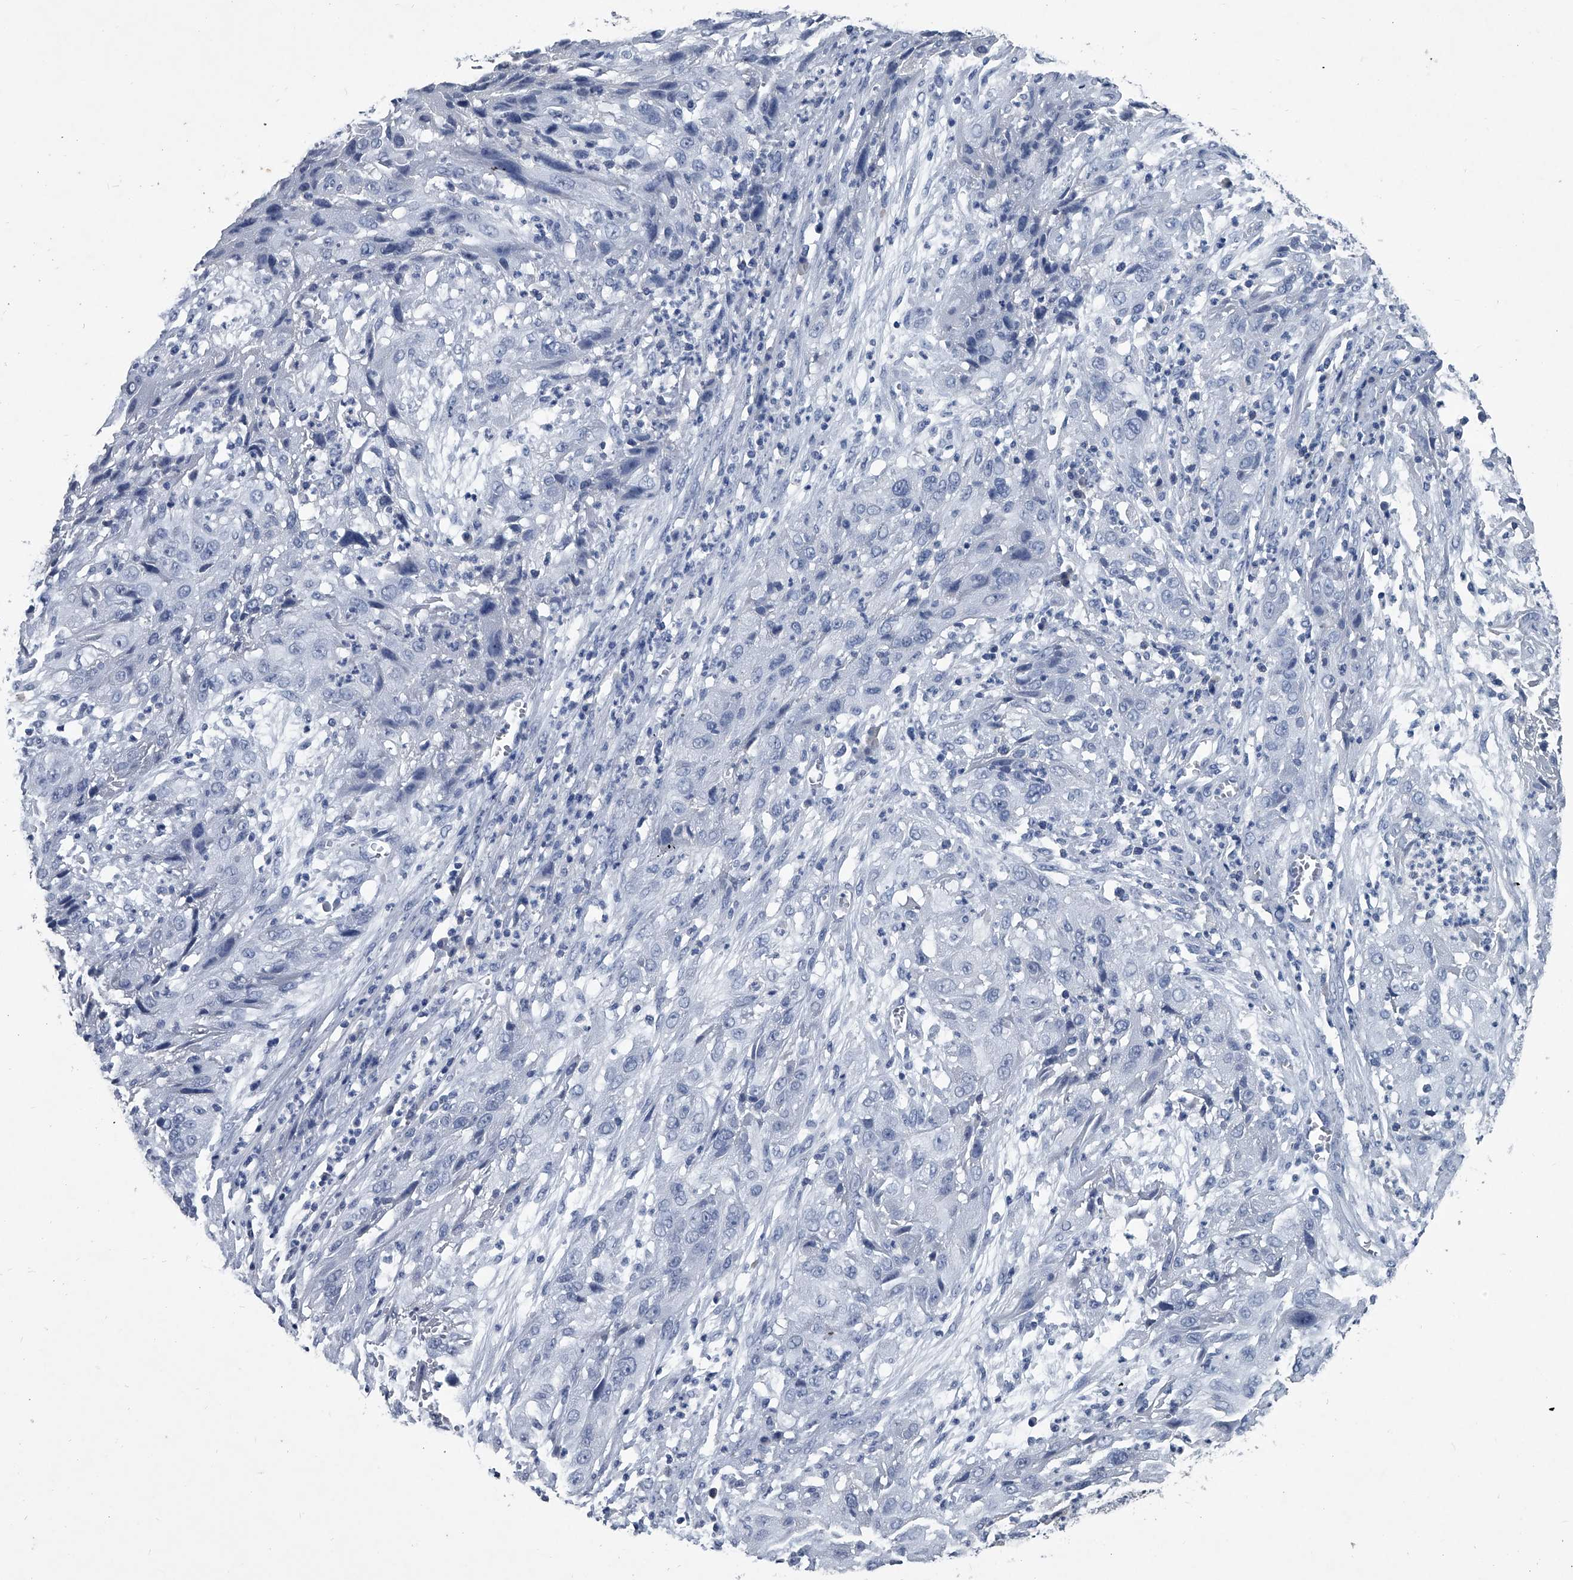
{"staining": {"intensity": "negative", "quantity": "none", "location": "none"}, "tissue": "cervical cancer", "cell_type": "Tumor cells", "image_type": "cancer", "snomed": [{"axis": "morphology", "description": "Squamous cell carcinoma, NOS"}, {"axis": "topography", "description": "Cervix"}], "caption": "High magnification brightfield microscopy of cervical cancer stained with DAB (3,3'-diaminobenzidine) (brown) and counterstained with hematoxylin (blue): tumor cells show no significant positivity. Brightfield microscopy of immunohistochemistry stained with DAB (3,3'-diaminobenzidine) (brown) and hematoxylin (blue), captured at high magnification.", "gene": "BCAS1", "patient": {"sex": "female", "age": 32}}